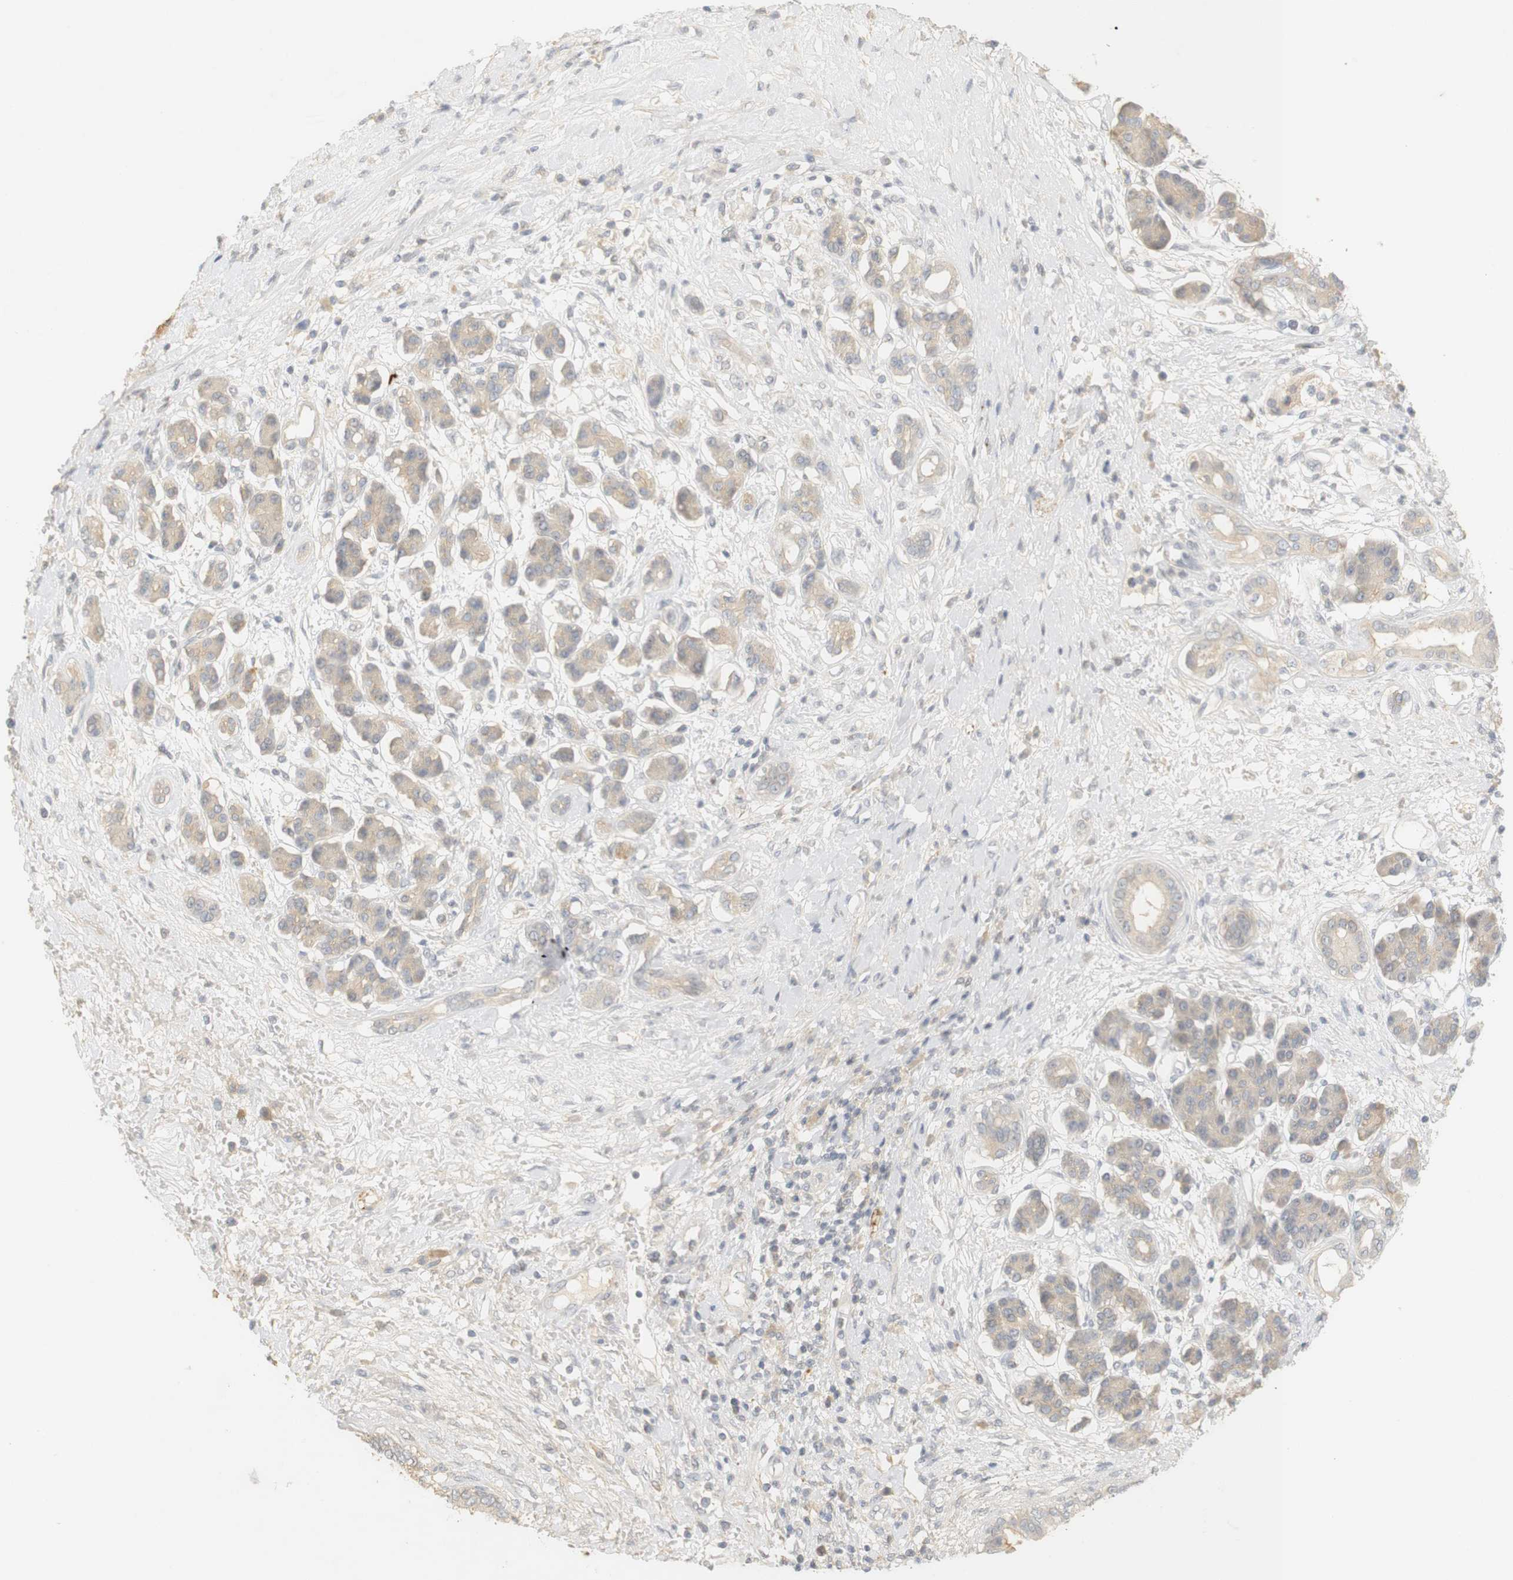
{"staining": {"intensity": "weak", "quantity": "<25%", "location": "cytoplasmic/membranous"}, "tissue": "pancreatic cancer", "cell_type": "Tumor cells", "image_type": "cancer", "snomed": [{"axis": "morphology", "description": "Adenocarcinoma, NOS"}, {"axis": "topography", "description": "Pancreas"}], "caption": "DAB immunohistochemical staining of pancreatic adenocarcinoma exhibits no significant staining in tumor cells. (Immunohistochemistry (ihc), brightfield microscopy, high magnification).", "gene": "RTN3", "patient": {"sex": "female", "age": 56}}